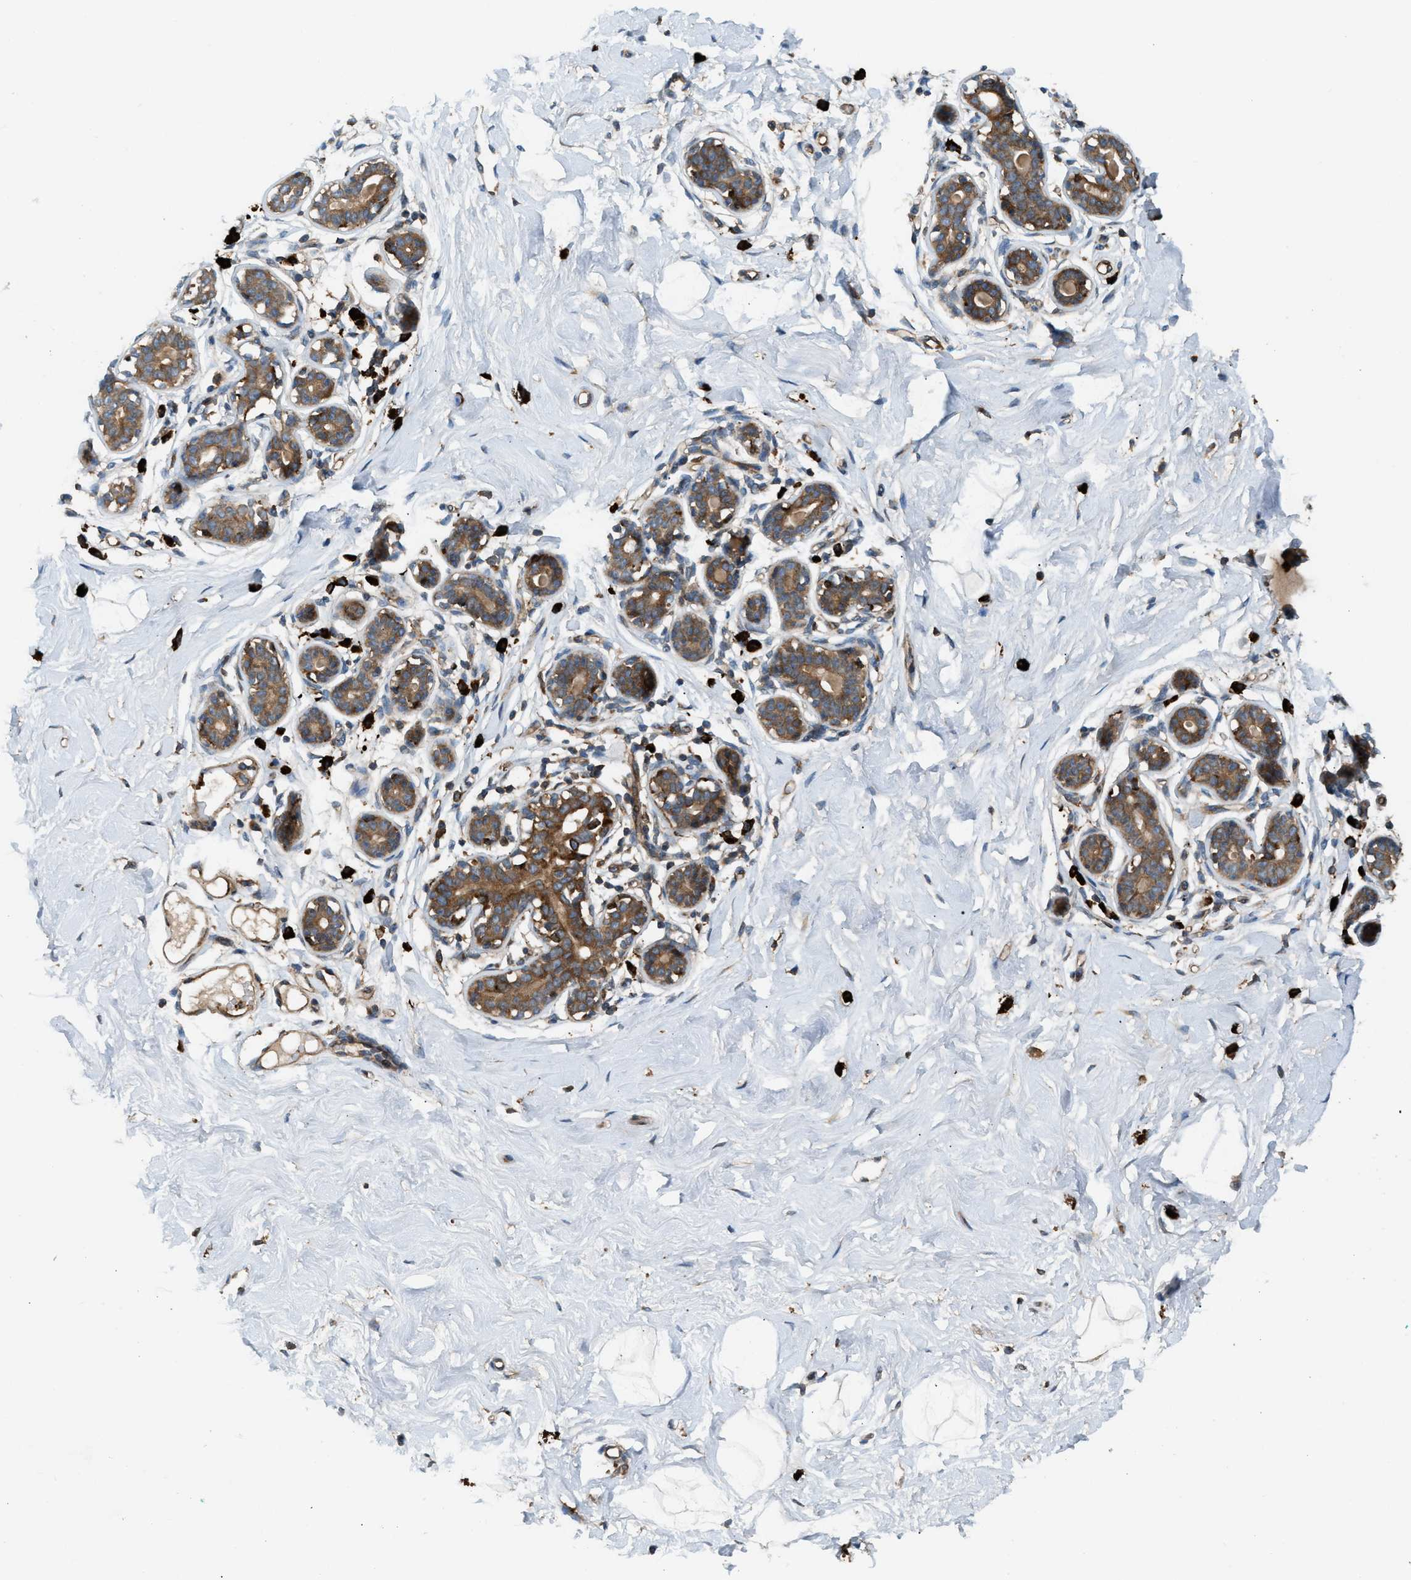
{"staining": {"intensity": "moderate", "quantity": ">75%", "location": "cytoplasmic/membranous"}, "tissue": "breast", "cell_type": "Adipocytes", "image_type": "normal", "snomed": [{"axis": "morphology", "description": "Normal tissue, NOS"}, {"axis": "topography", "description": "Breast"}], "caption": "High-magnification brightfield microscopy of normal breast stained with DAB (brown) and counterstained with hematoxylin (blue). adipocytes exhibit moderate cytoplasmic/membranous positivity is present in about>75% of cells.", "gene": "BAIAP2L1", "patient": {"sex": "female", "age": 23}}